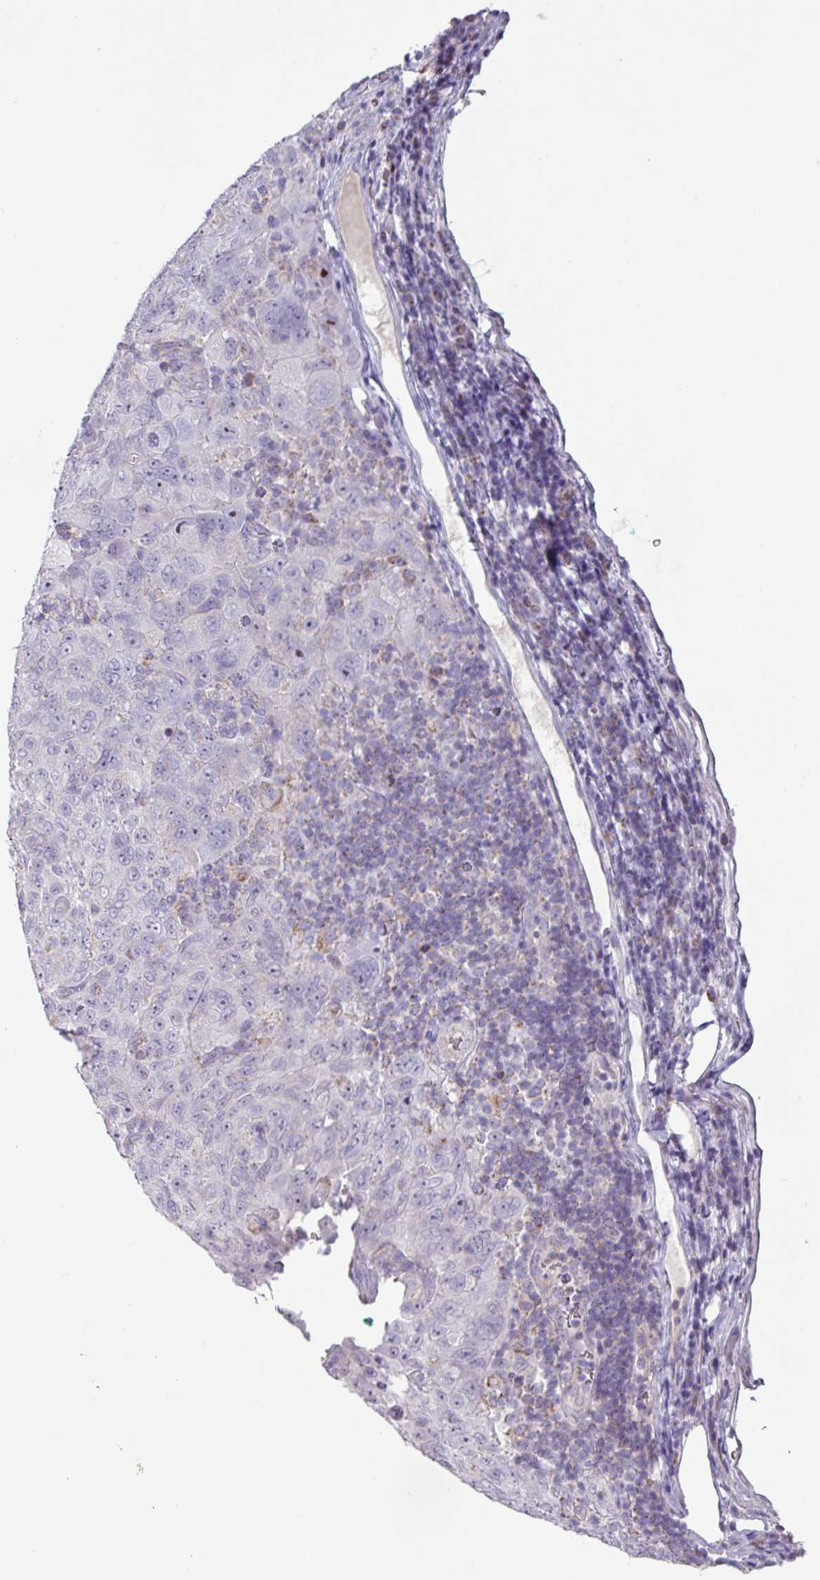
{"staining": {"intensity": "negative", "quantity": "none", "location": "none"}, "tissue": "pancreatic cancer", "cell_type": "Tumor cells", "image_type": "cancer", "snomed": [{"axis": "morphology", "description": "Adenocarcinoma, NOS"}, {"axis": "topography", "description": "Pancreas"}], "caption": "There is no significant positivity in tumor cells of pancreatic adenocarcinoma.", "gene": "MT-ND4", "patient": {"sex": "male", "age": 68}}